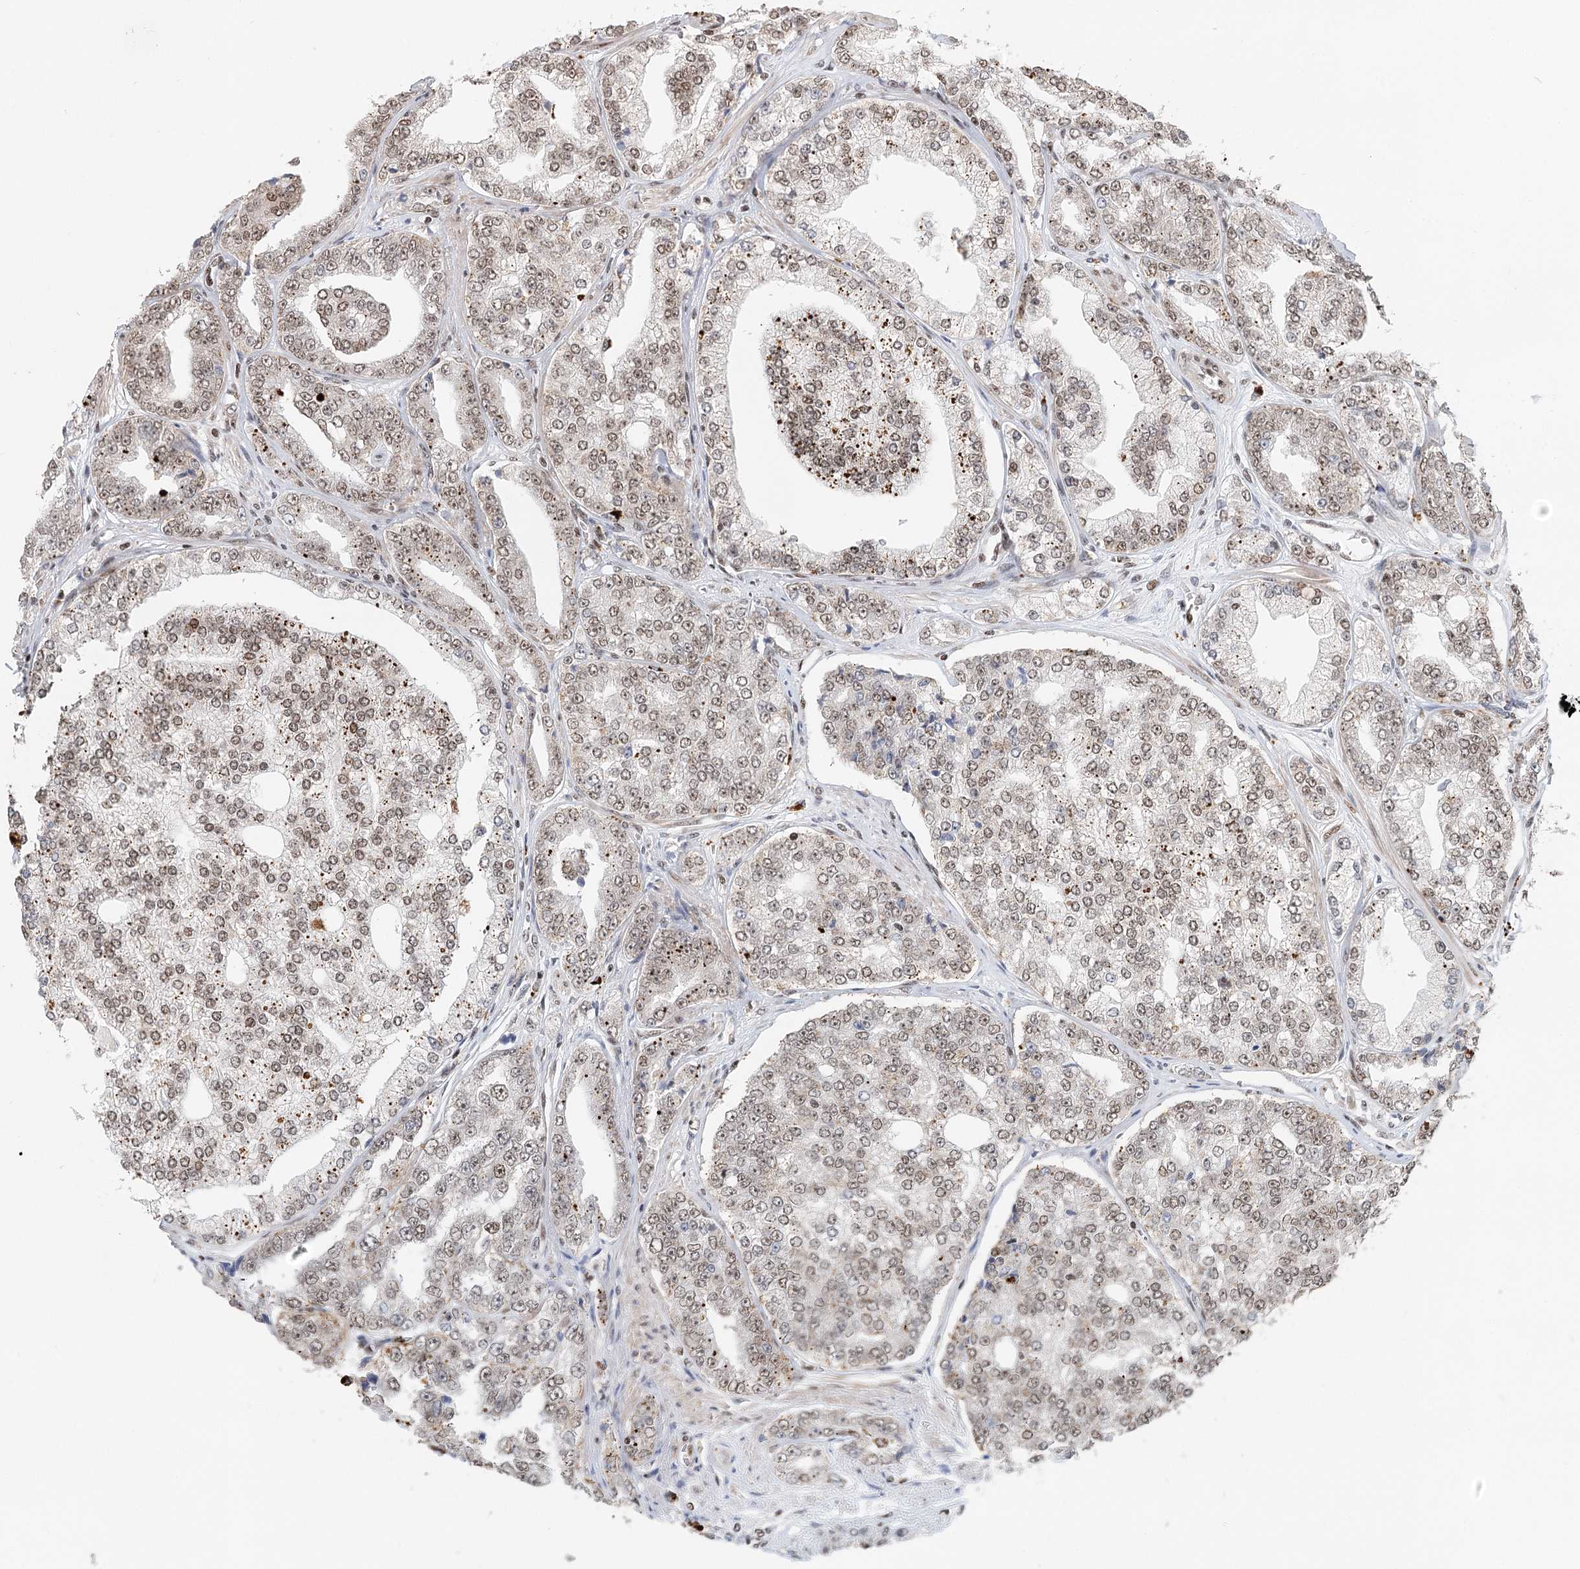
{"staining": {"intensity": "moderate", "quantity": ">75%", "location": "nuclear"}, "tissue": "prostate cancer", "cell_type": "Tumor cells", "image_type": "cancer", "snomed": [{"axis": "morphology", "description": "Adenocarcinoma, High grade"}, {"axis": "topography", "description": "Prostate"}], "caption": "Immunohistochemical staining of human prostate adenocarcinoma (high-grade) demonstrates moderate nuclear protein staining in approximately >75% of tumor cells. (Stains: DAB in brown, nuclei in blue, Microscopy: brightfield microscopy at high magnification).", "gene": "BNIP5", "patient": {"sex": "male", "age": 71}}